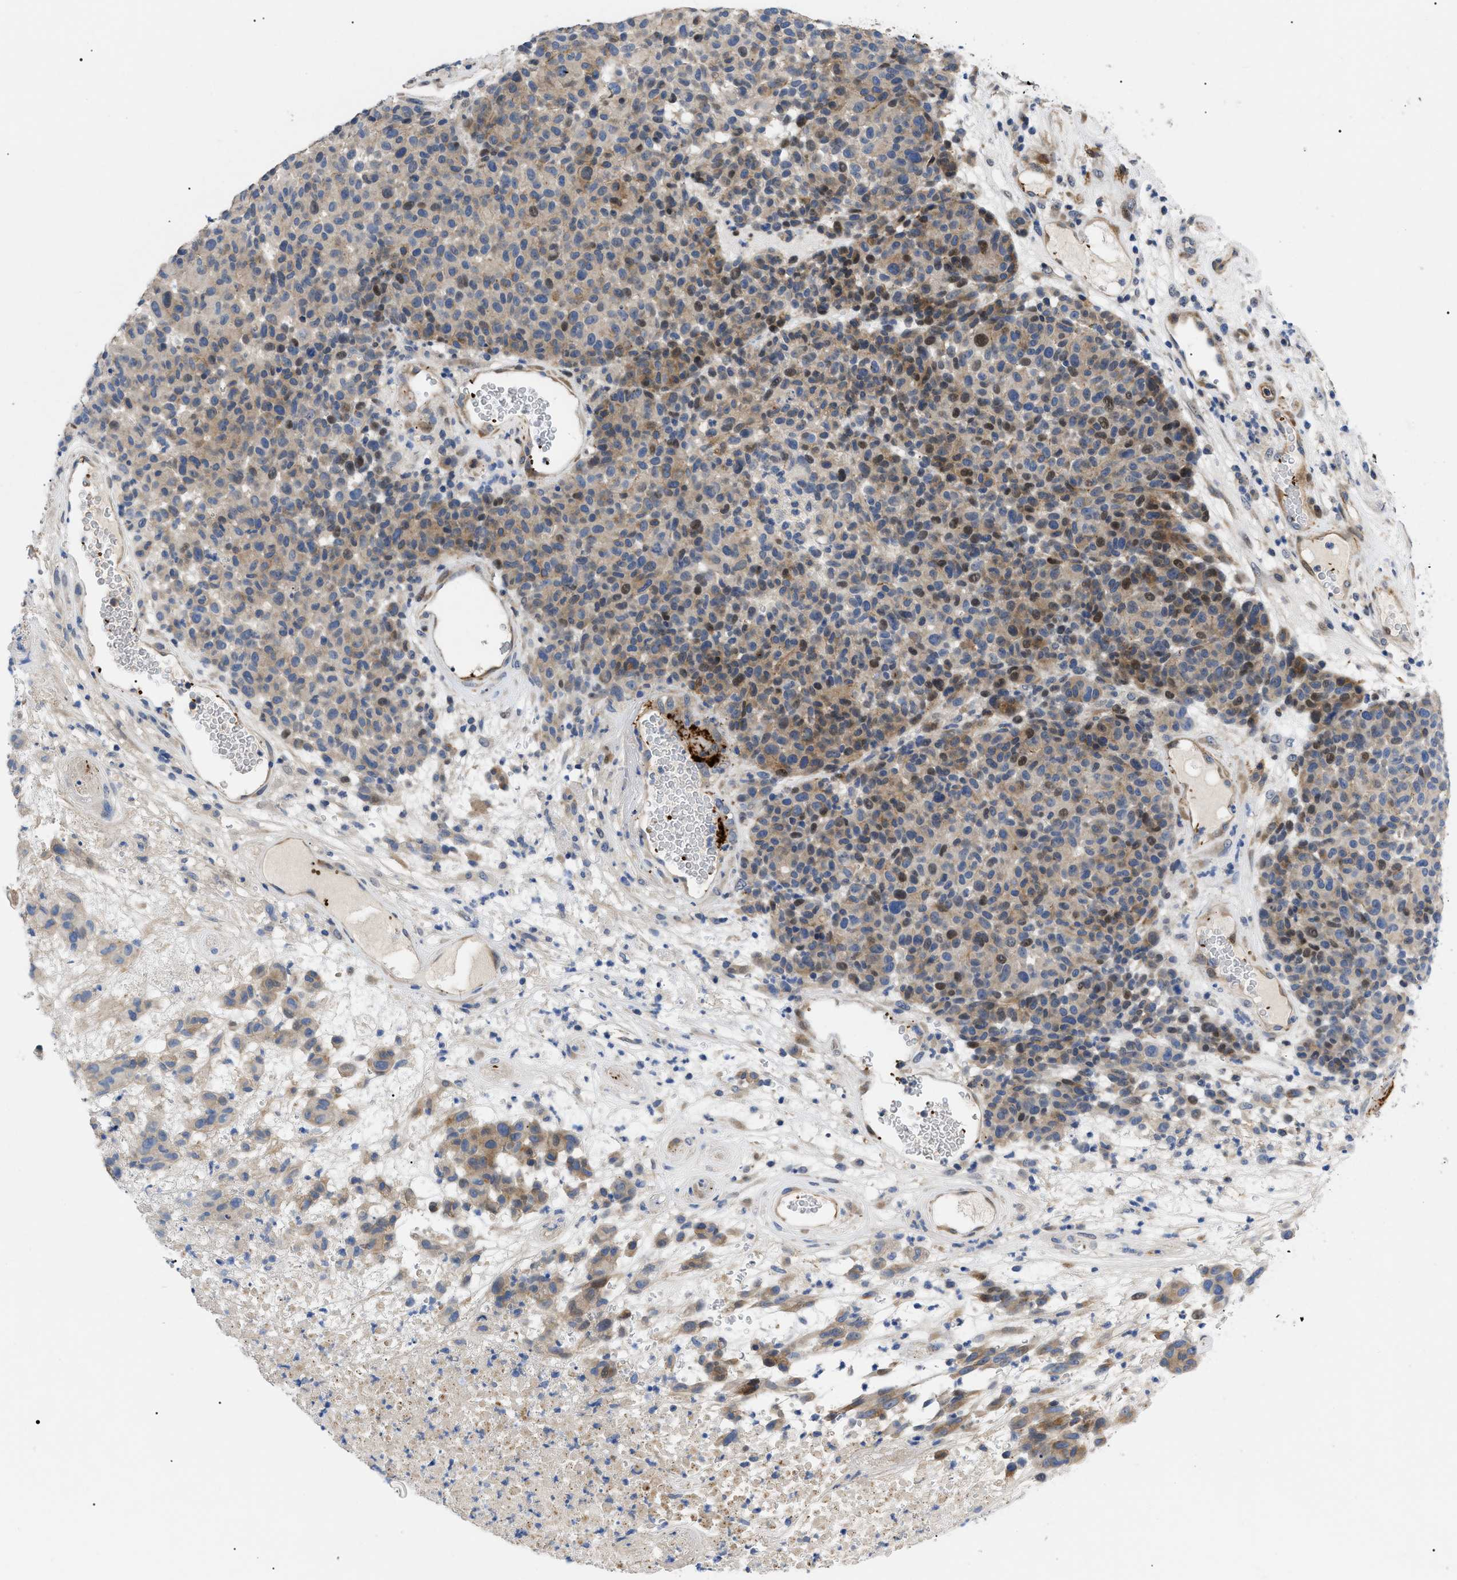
{"staining": {"intensity": "weak", "quantity": "25%-75%", "location": "cytoplasmic/membranous,nuclear"}, "tissue": "melanoma", "cell_type": "Tumor cells", "image_type": "cancer", "snomed": [{"axis": "morphology", "description": "Malignant melanoma, NOS"}, {"axis": "topography", "description": "Skin"}], "caption": "Melanoma stained with immunohistochemistry (IHC) displays weak cytoplasmic/membranous and nuclear positivity in about 25%-75% of tumor cells. The staining is performed using DAB brown chromogen to label protein expression. The nuclei are counter-stained blue using hematoxylin.", "gene": "SFXN5", "patient": {"sex": "male", "age": 59}}